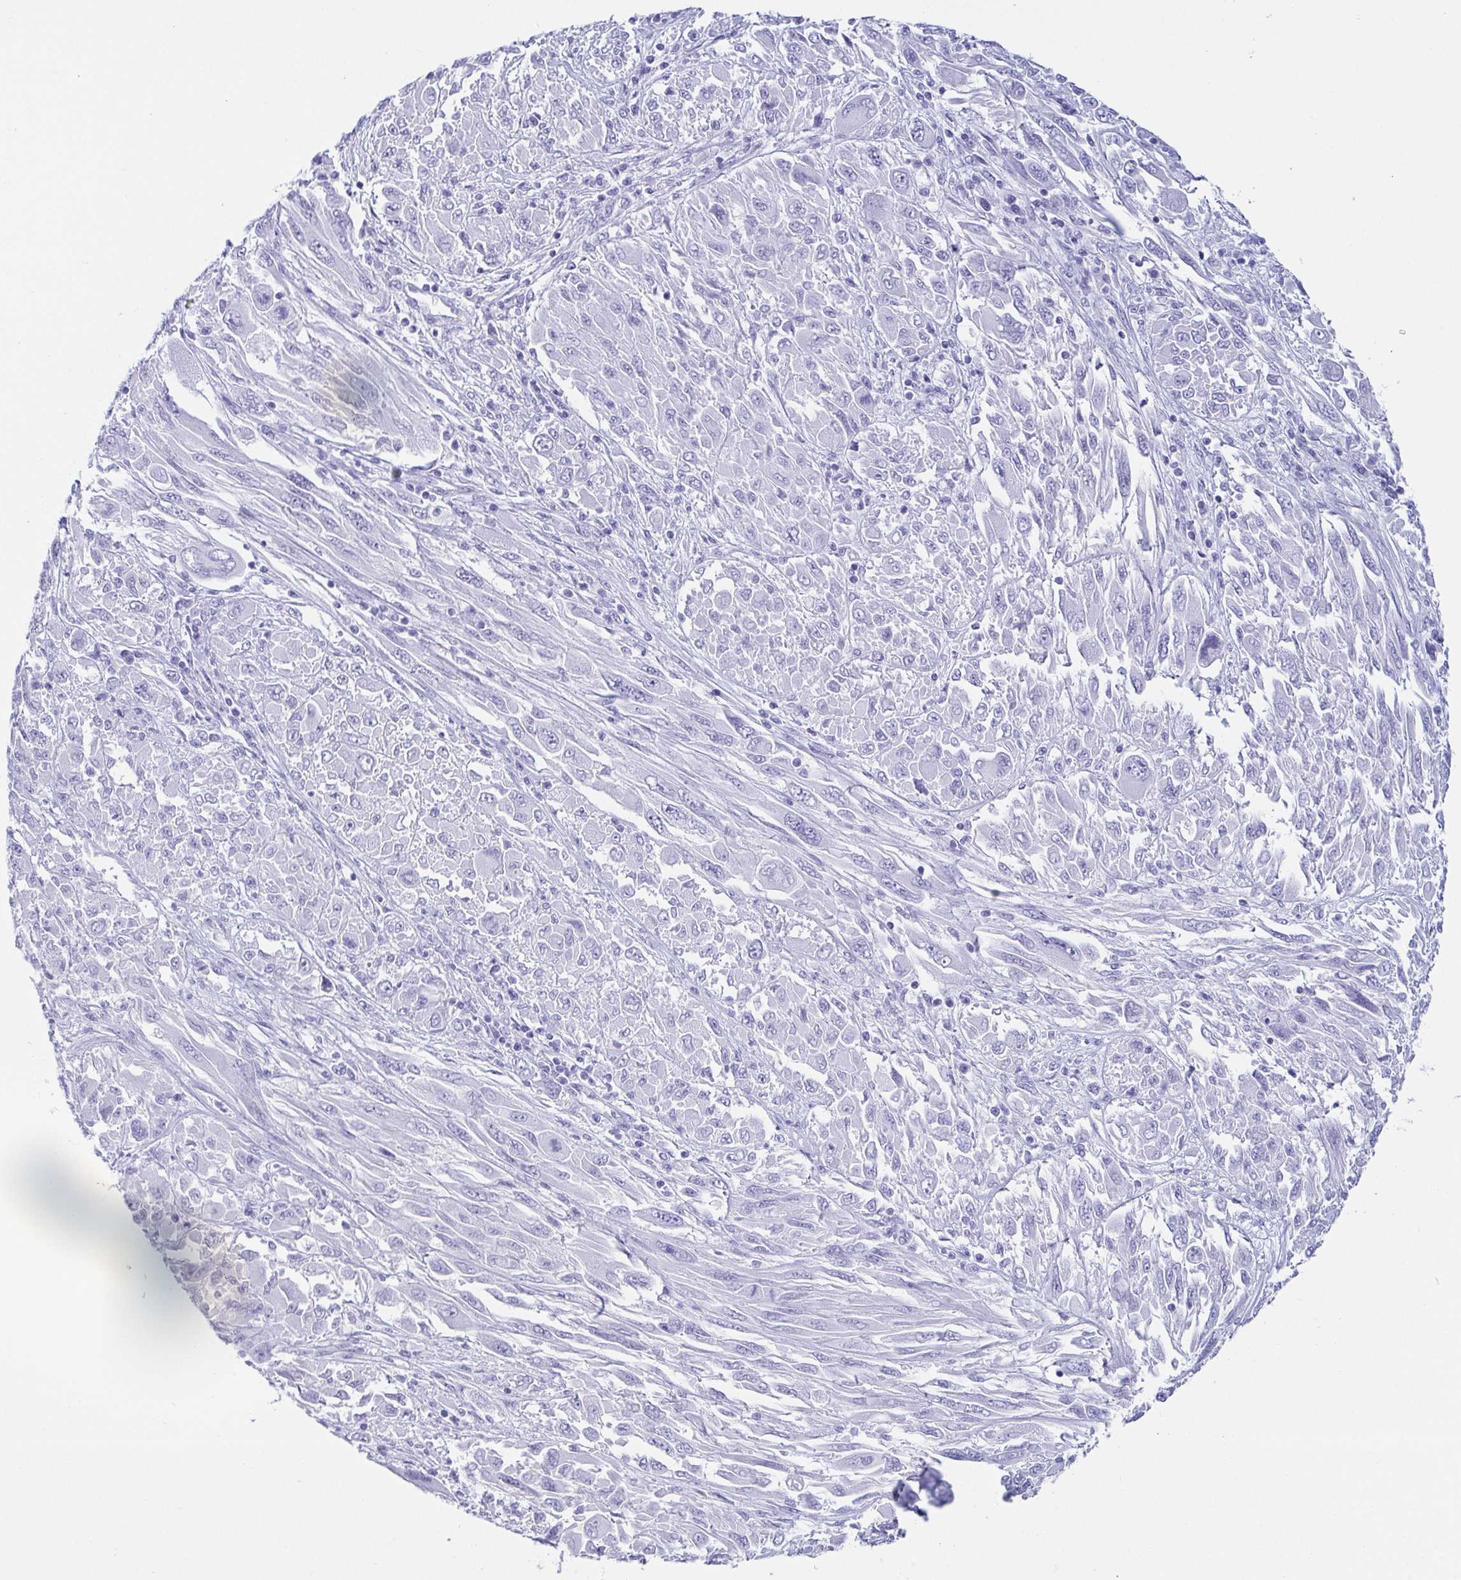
{"staining": {"intensity": "negative", "quantity": "none", "location": "none"}, "tissue": "melanoma", "cell_type": "Tumor cells", "image_type": "cancer", "snomed": [{"axis": "morphology", "description": "Malignant melanoma, NOS"}, {"axis": "topography", "description": "Skin"}], "caption": "Image shows no protein staining in tumor cells of melanoma tissue.", "gene": "CD164L2", "patient": {"sex": "female", "age": 91}}